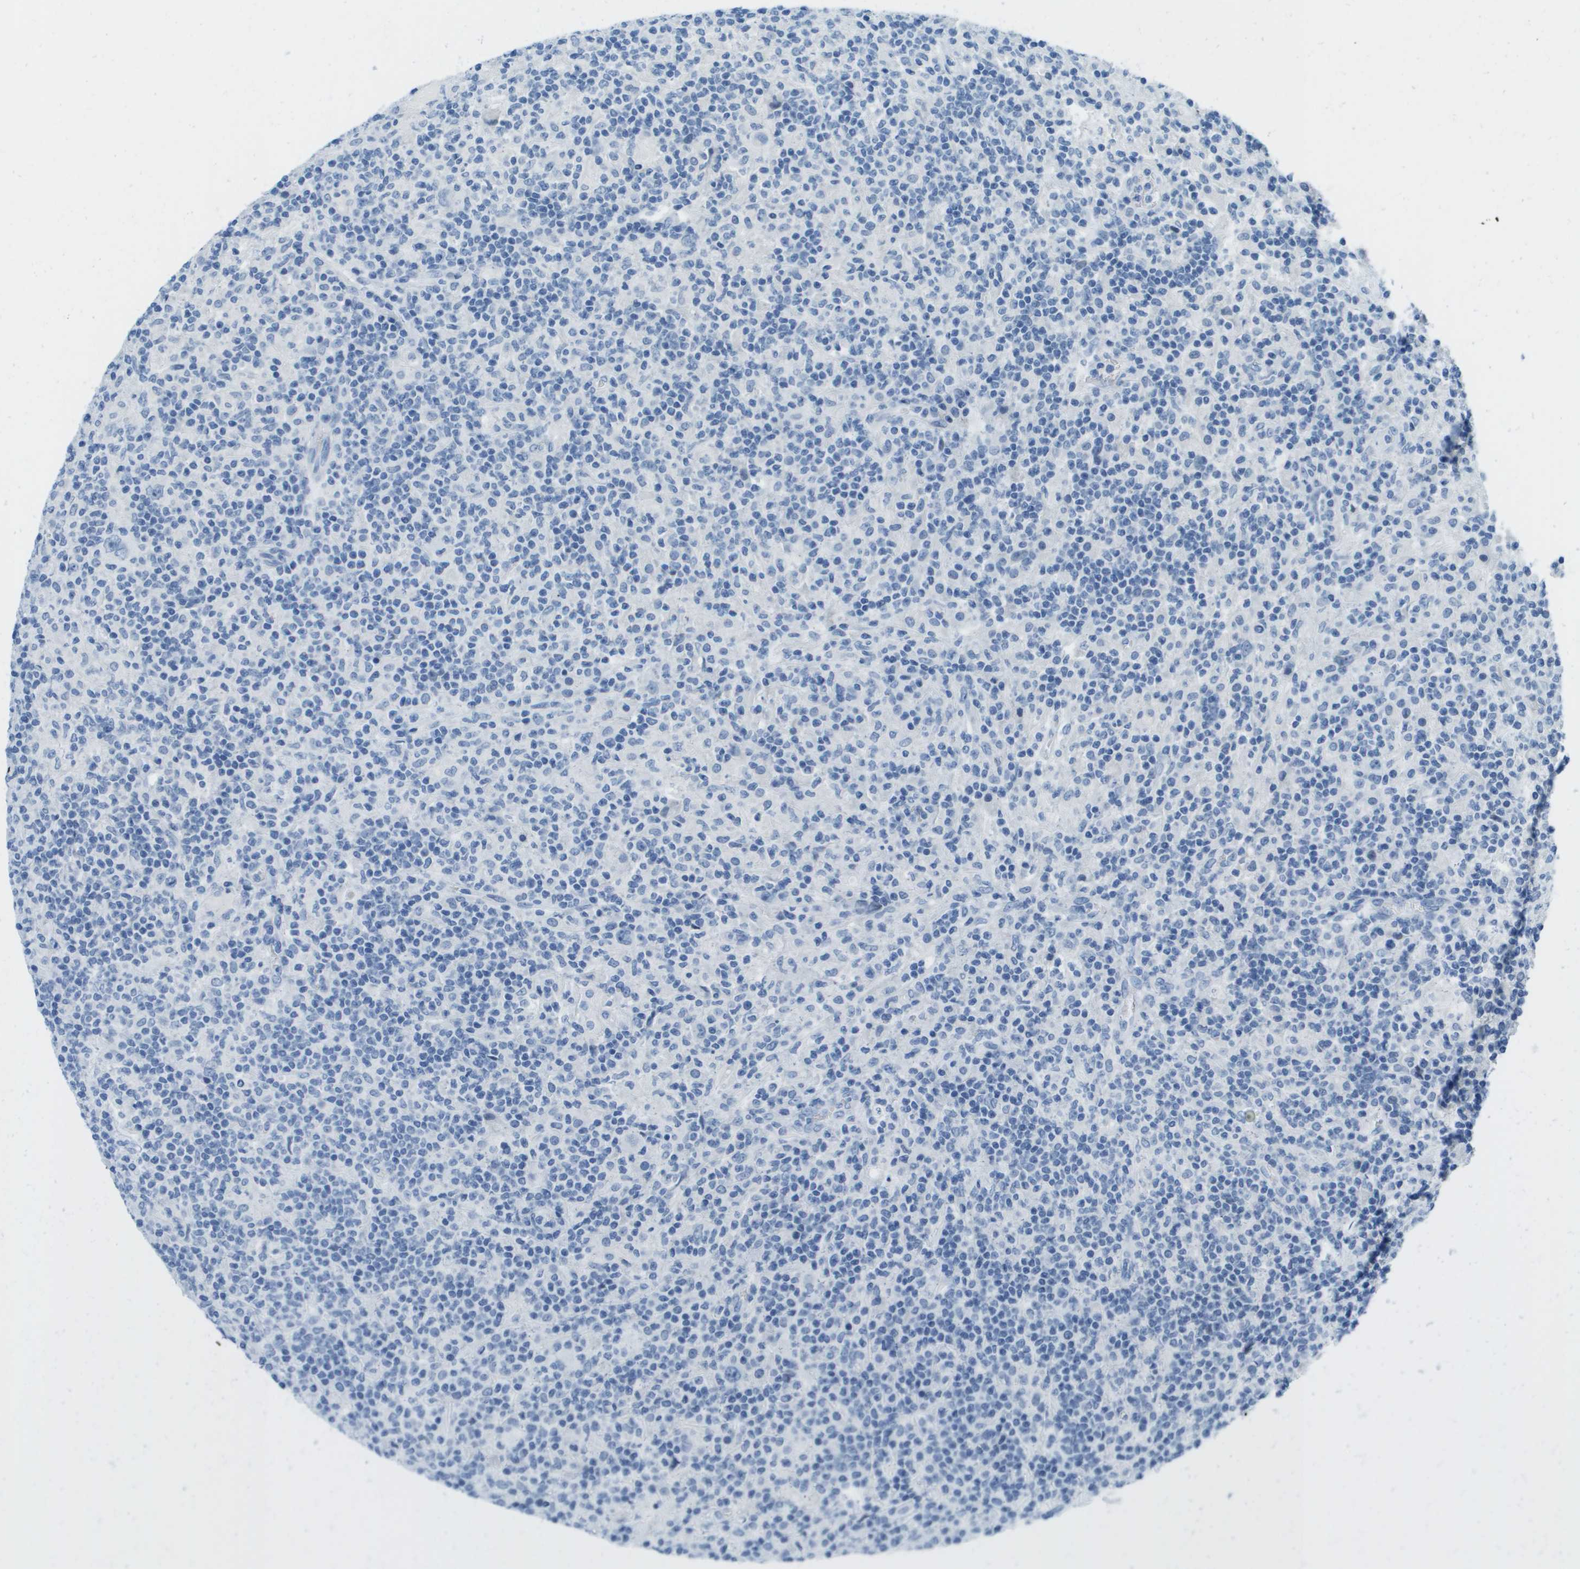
{"staining": {"intensity": "negative", "quantity": "none", "location": "none"}, "tissue": "lymphoma", "cell_type": "Tumor cells", "image_type": "cancer", "snomed": [{"axis": "morphology", "description": "Hodgkin's disease, NOS"}, {"axis": "topography", "description": "Lymph node"}], "caption": "A high-resolution micrograph shows immunohistochemistry staining of lymphoma, which shows no significant staining in tumor cells.", "gene": "CDHR2", "patient": {"sex": "male", "age": 70}}